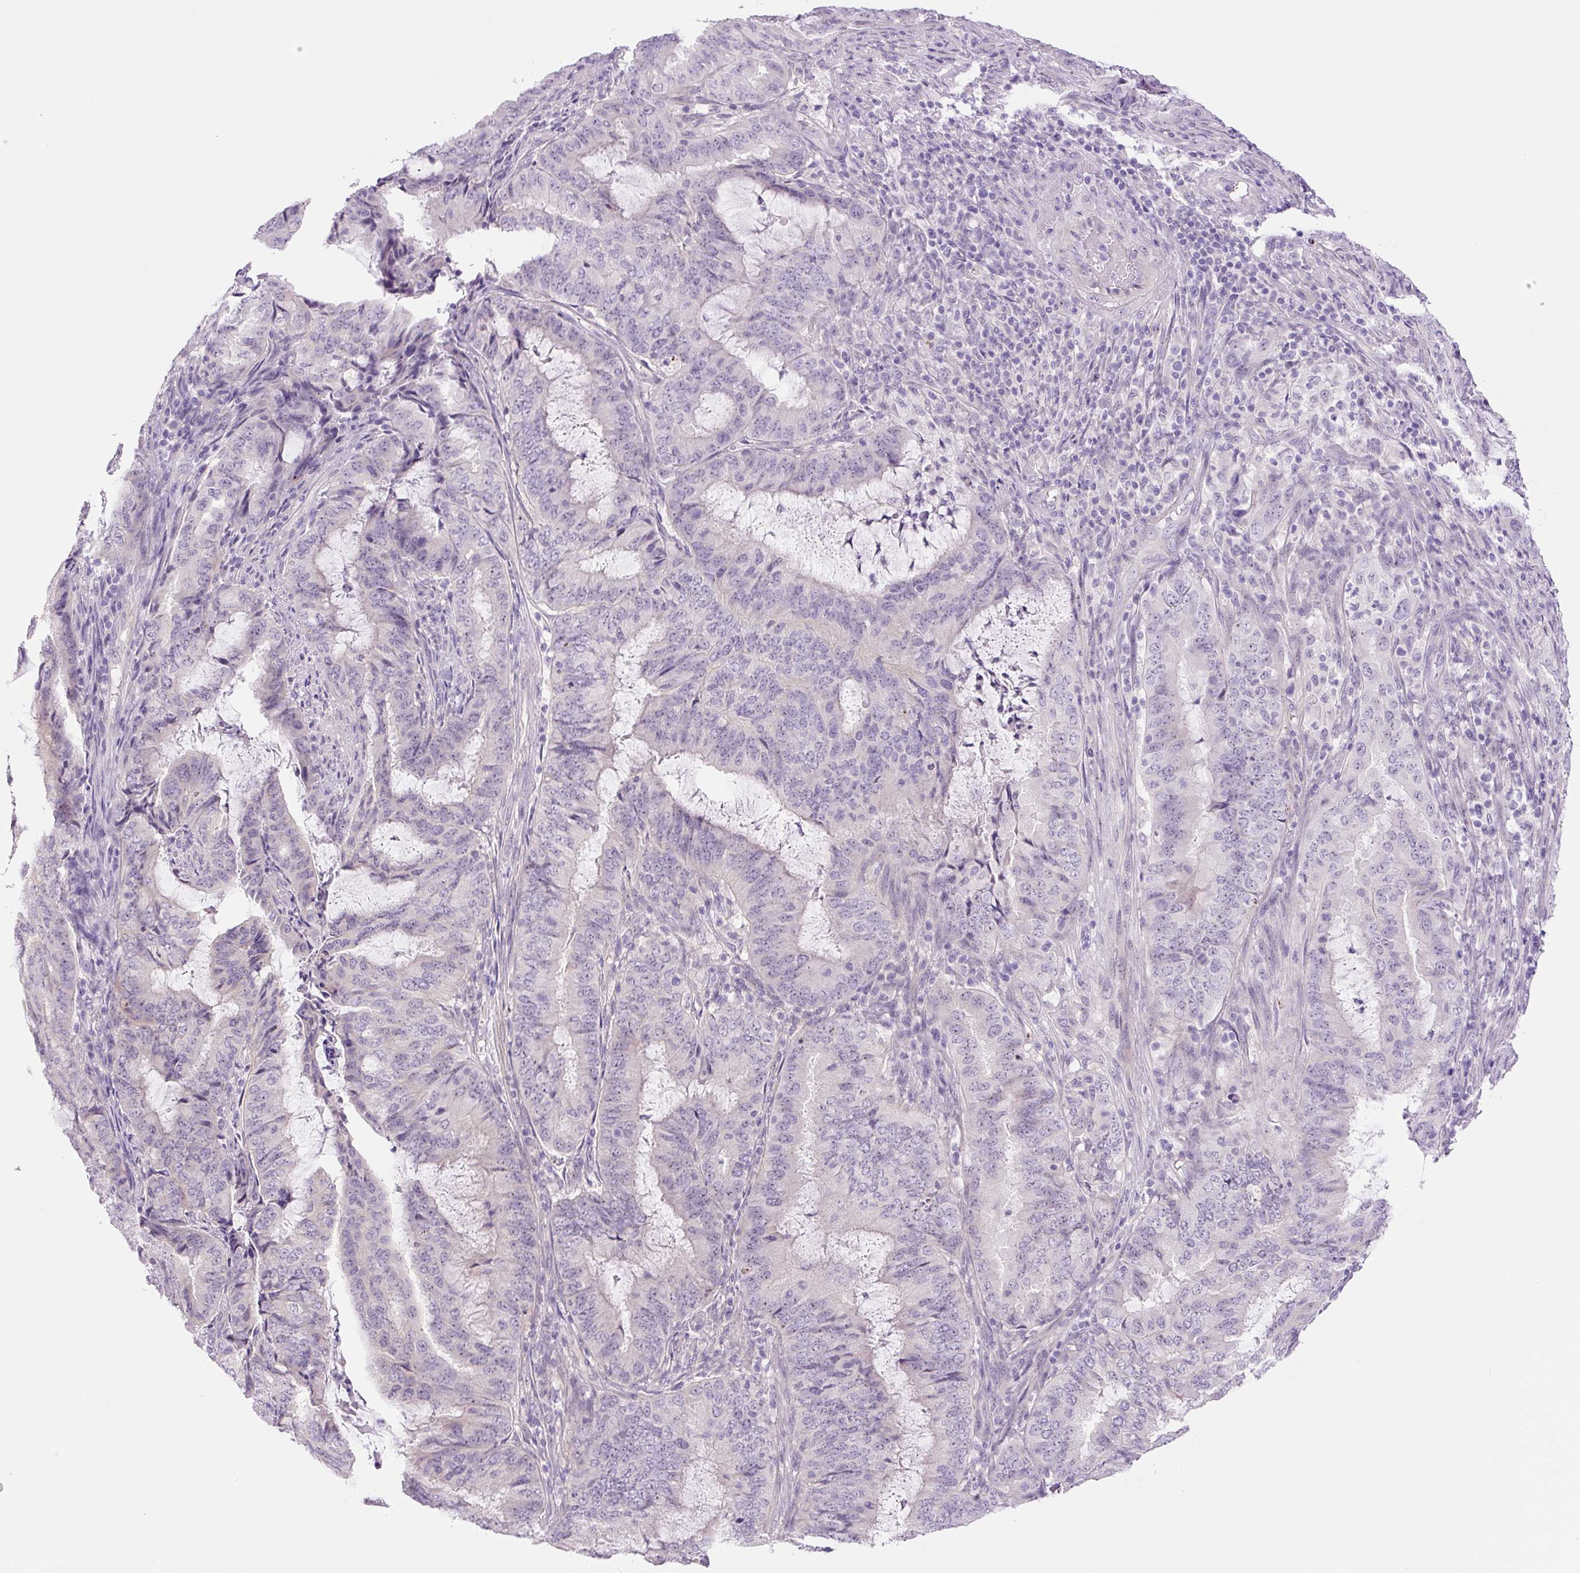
{"staining": {"intensity": "negative", "quantity": "none", "location": "none"}, "tissue": "endometrial cancer", "cell_type": "Tumor cells", "image_type": "cancer", "snomed": [{"axis": "morphology", "description": "Adenocarcinoma, NOS"}, {"axis": "topography", "description": "Endometrium"}], "caption": "Tumor cells are negative for brown protein staining in endometrial cancer.", "gene": "TMEM151B", "patient": {"sex": "female", "age": 51}}